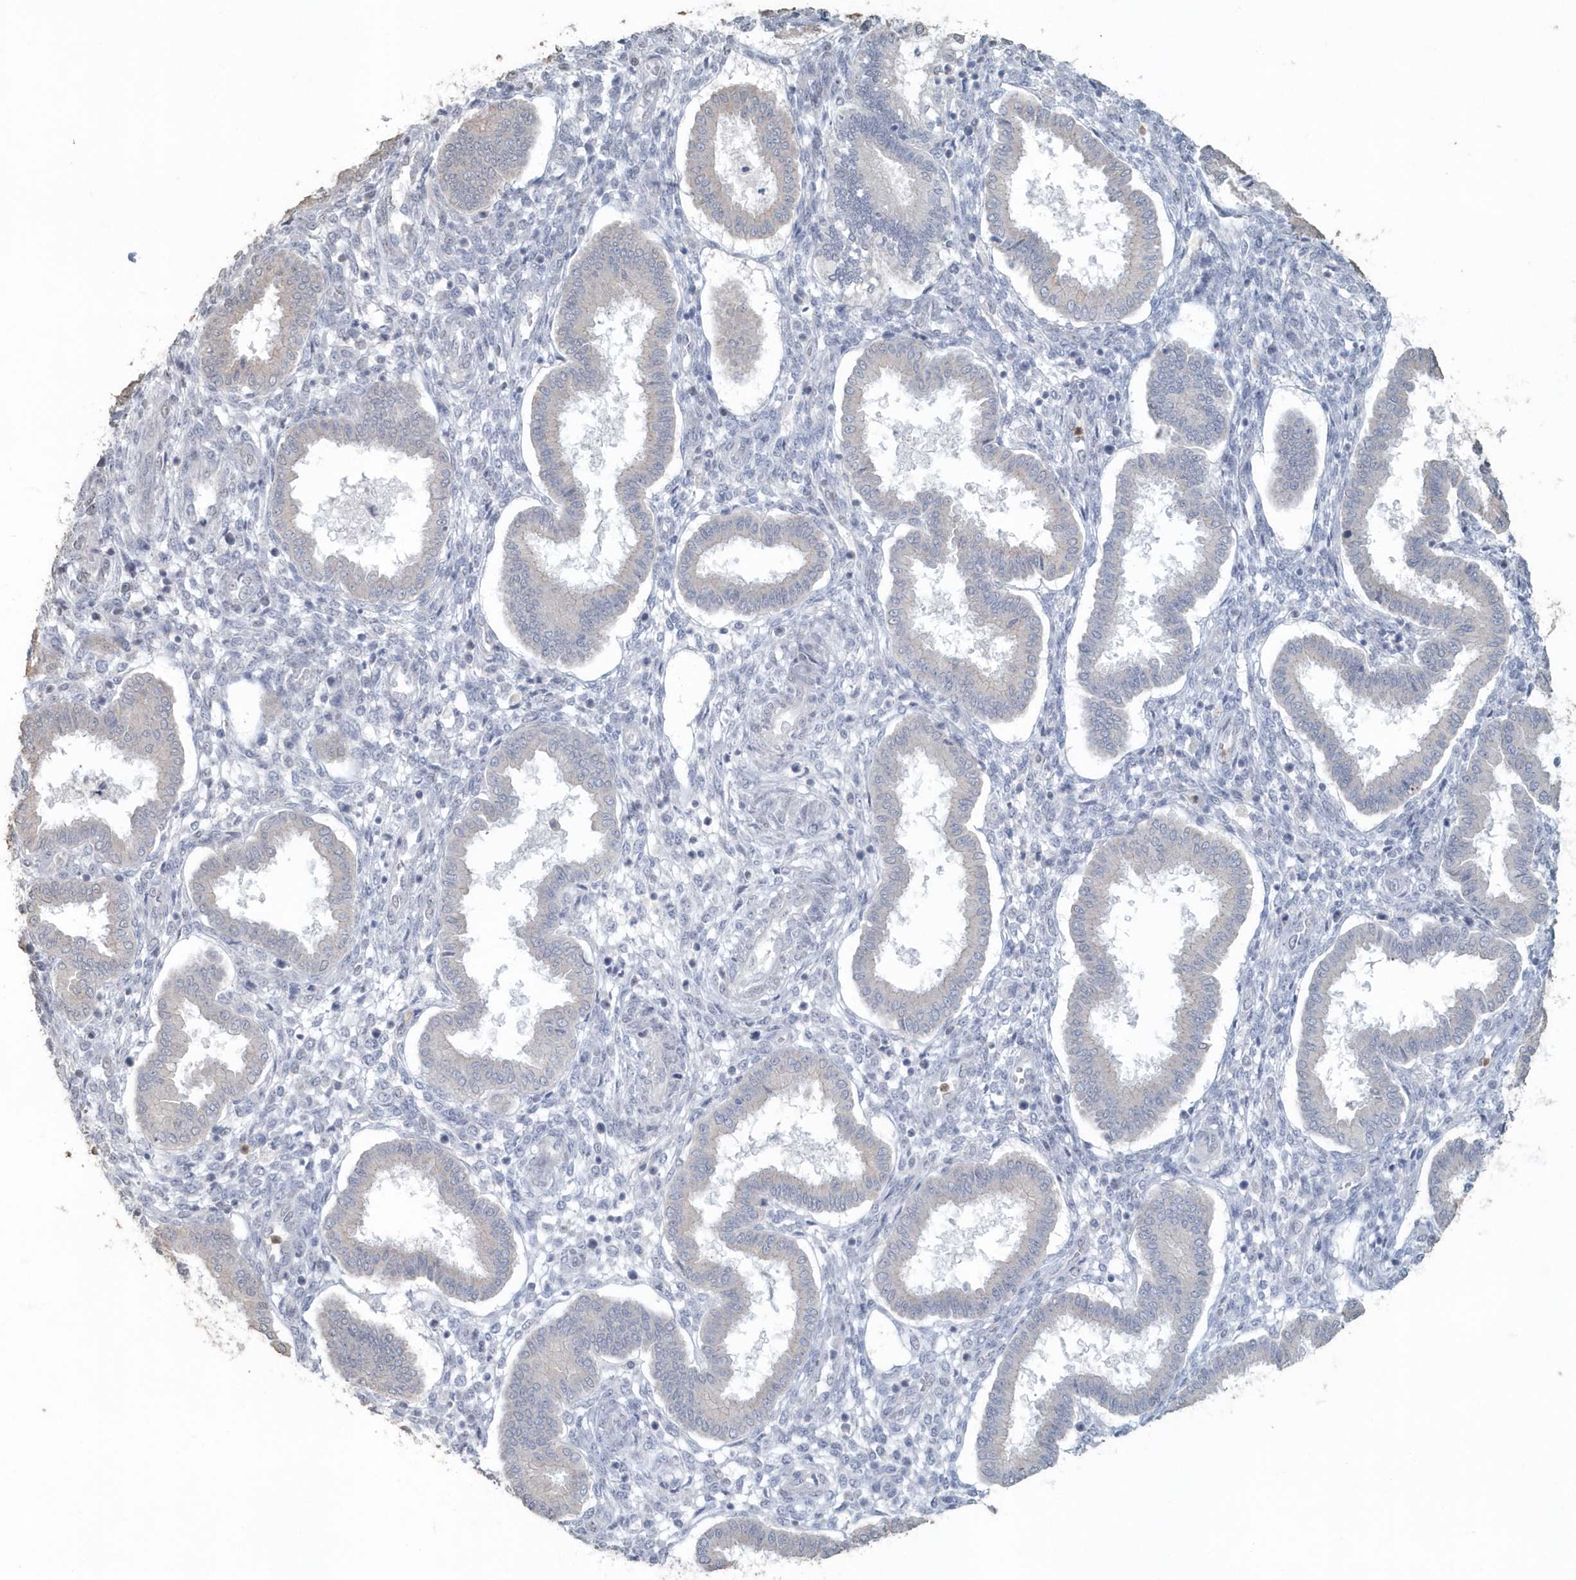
{"staining": {"intensity": "negative", "quantity": "none", "location": "none"}, "tissue": "endometrium", "cell_type": "Cells in endometrial stroma", "image_type": "normal", "snomed": [{"axis": "morphology", "description": "Normal tissue, NOS"}, {"axis": "topography", "description": "Endometrium"}], "caption": "Endometrium stained for a protein using IHC exhibits no staining cells in endometrial stroma.", "gene": "MYOT", "patient": {"sex": "female", "age": 24}}